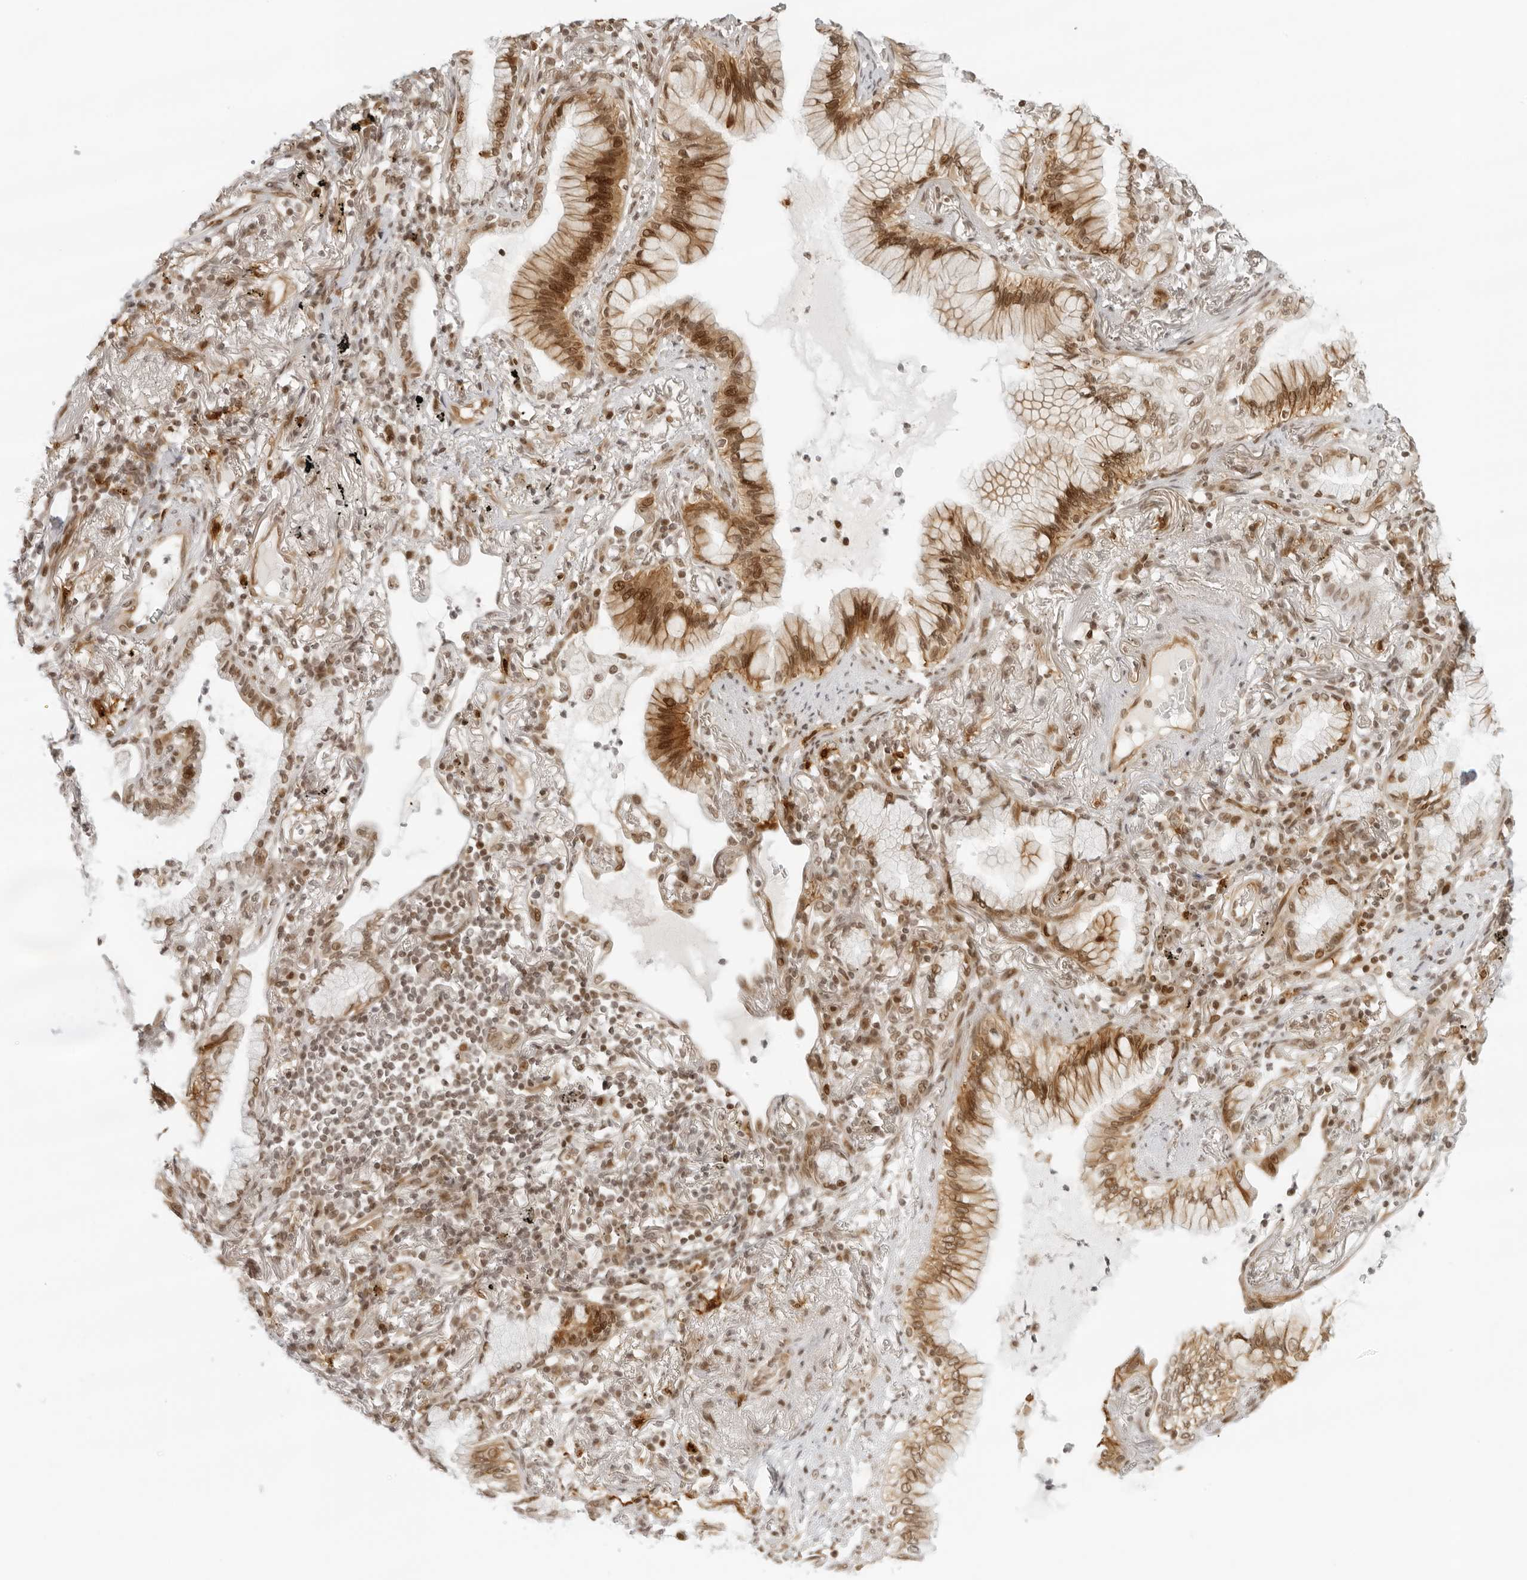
{"staining": {"intensity": "moderate", "quantity": ">75%", "location": "cytoplasmic/membranous,nuclear"}, "tissue": "lung cancer", "cell_type": "Tumor cells", "image_type": "cancer", "snomed": [{"axis": "morphology", "description": "Adenocarcinoma, NOS"}, {"axis": "topography", "description": "Lung"}], "caption": "Immunohistochemistry of lung adenocarcinoma displays medium levels of moderate cytoplasmic/membranous and nuclear expression in about >75% of tumor cells.", "gene": "ZNF407", "patient": {"sex": "female", "age": 70}}